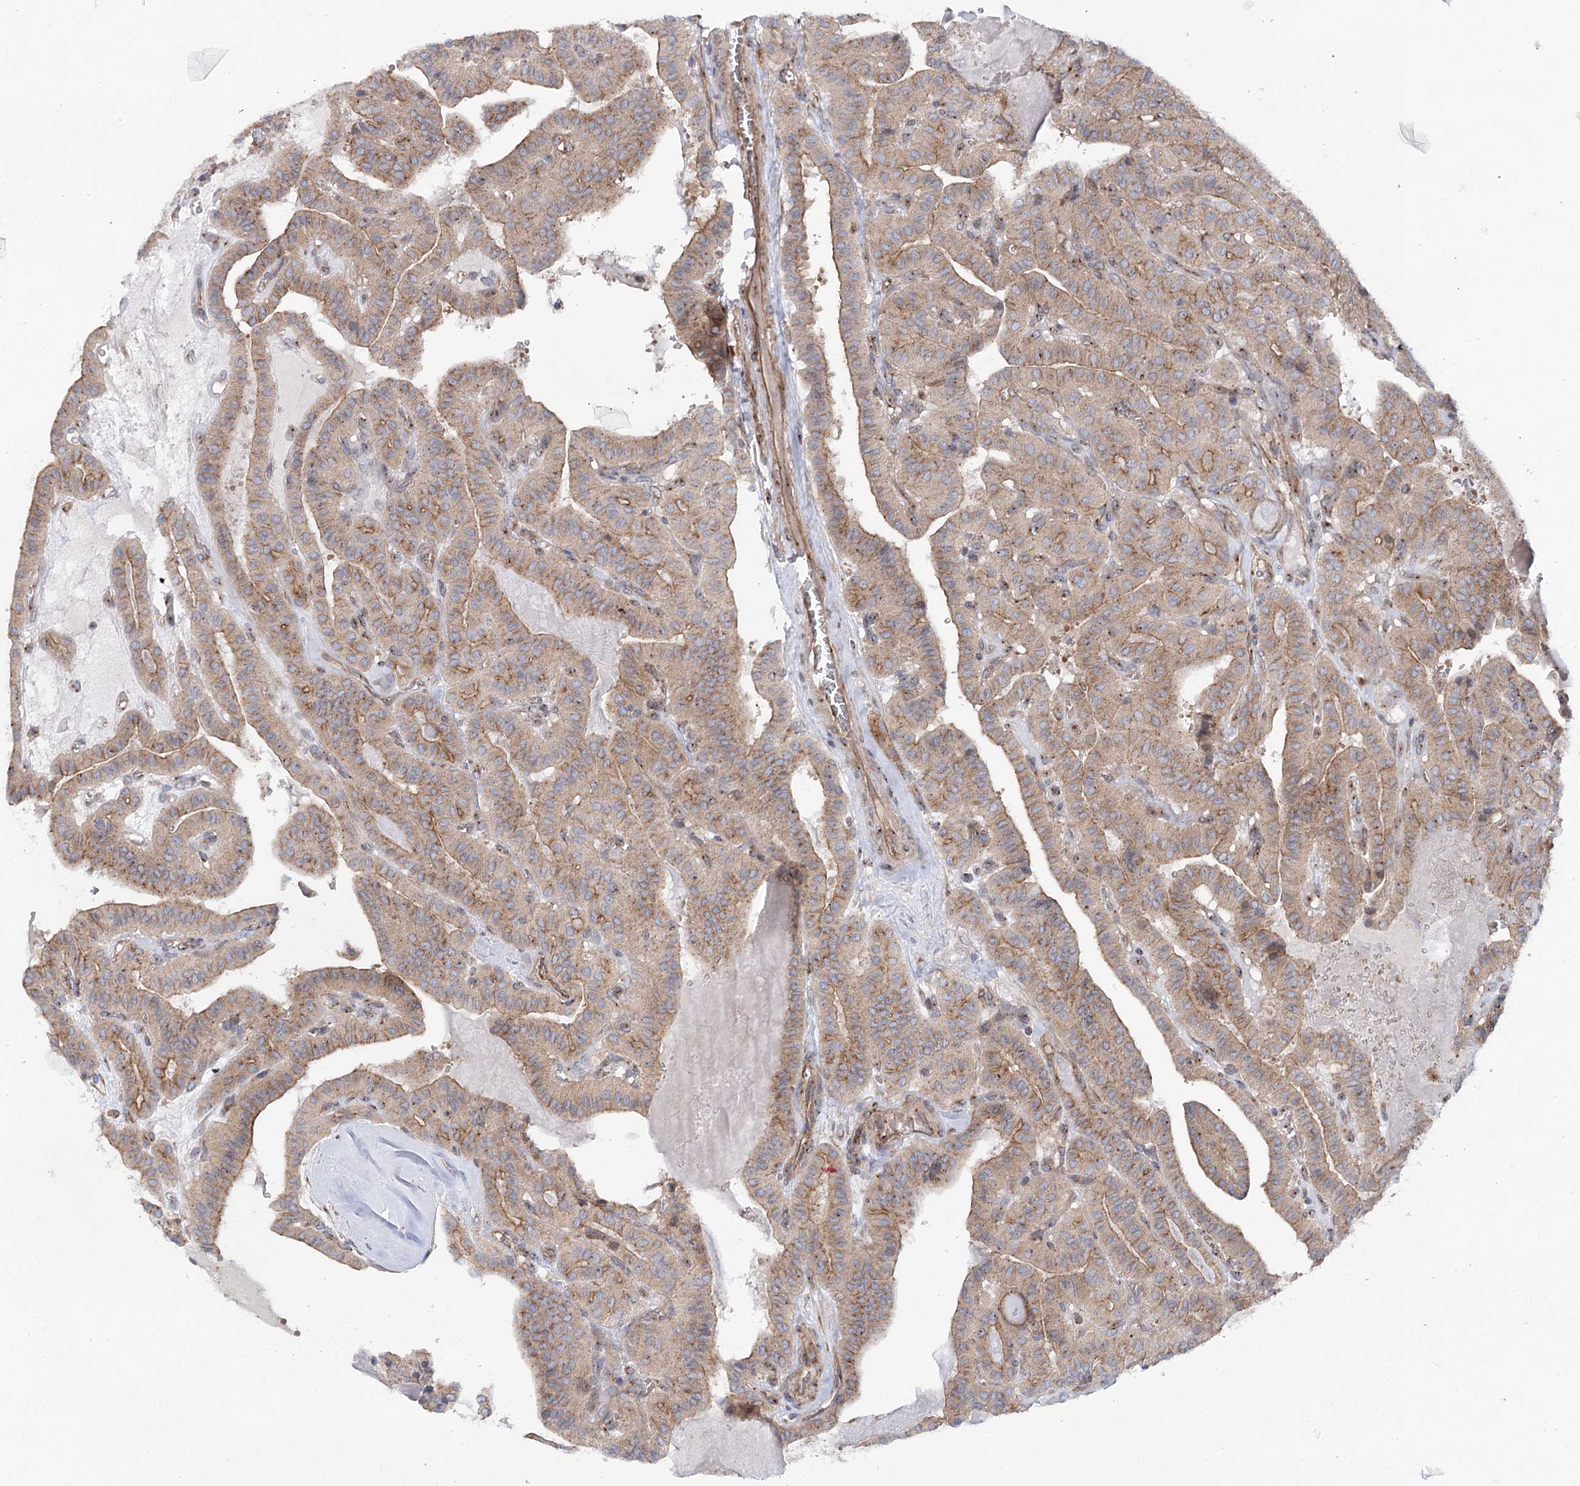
{"staining": {"intensity": "moderate", "quantity": ">75%", "location": "cytoplasmic/membranous"}, "tissue": "thyroid cancer", "cell_type": "Tumor cells", "image_type": "cancer", "snomed": [{"axis": "morphology", "description": "Papillary adenocarcinoma, NOS"}, {"axis": "topography", "description": "Thyroid gland"}], "caption": "Protein positivity by IHC exhibits moderate cytoplasmic/membranous staining in about >75% of tumor cells in papillary adenocarcinoma (thyroid).", "gene": "SCN11A", "patient": {"sex": "male", "age": 52}}